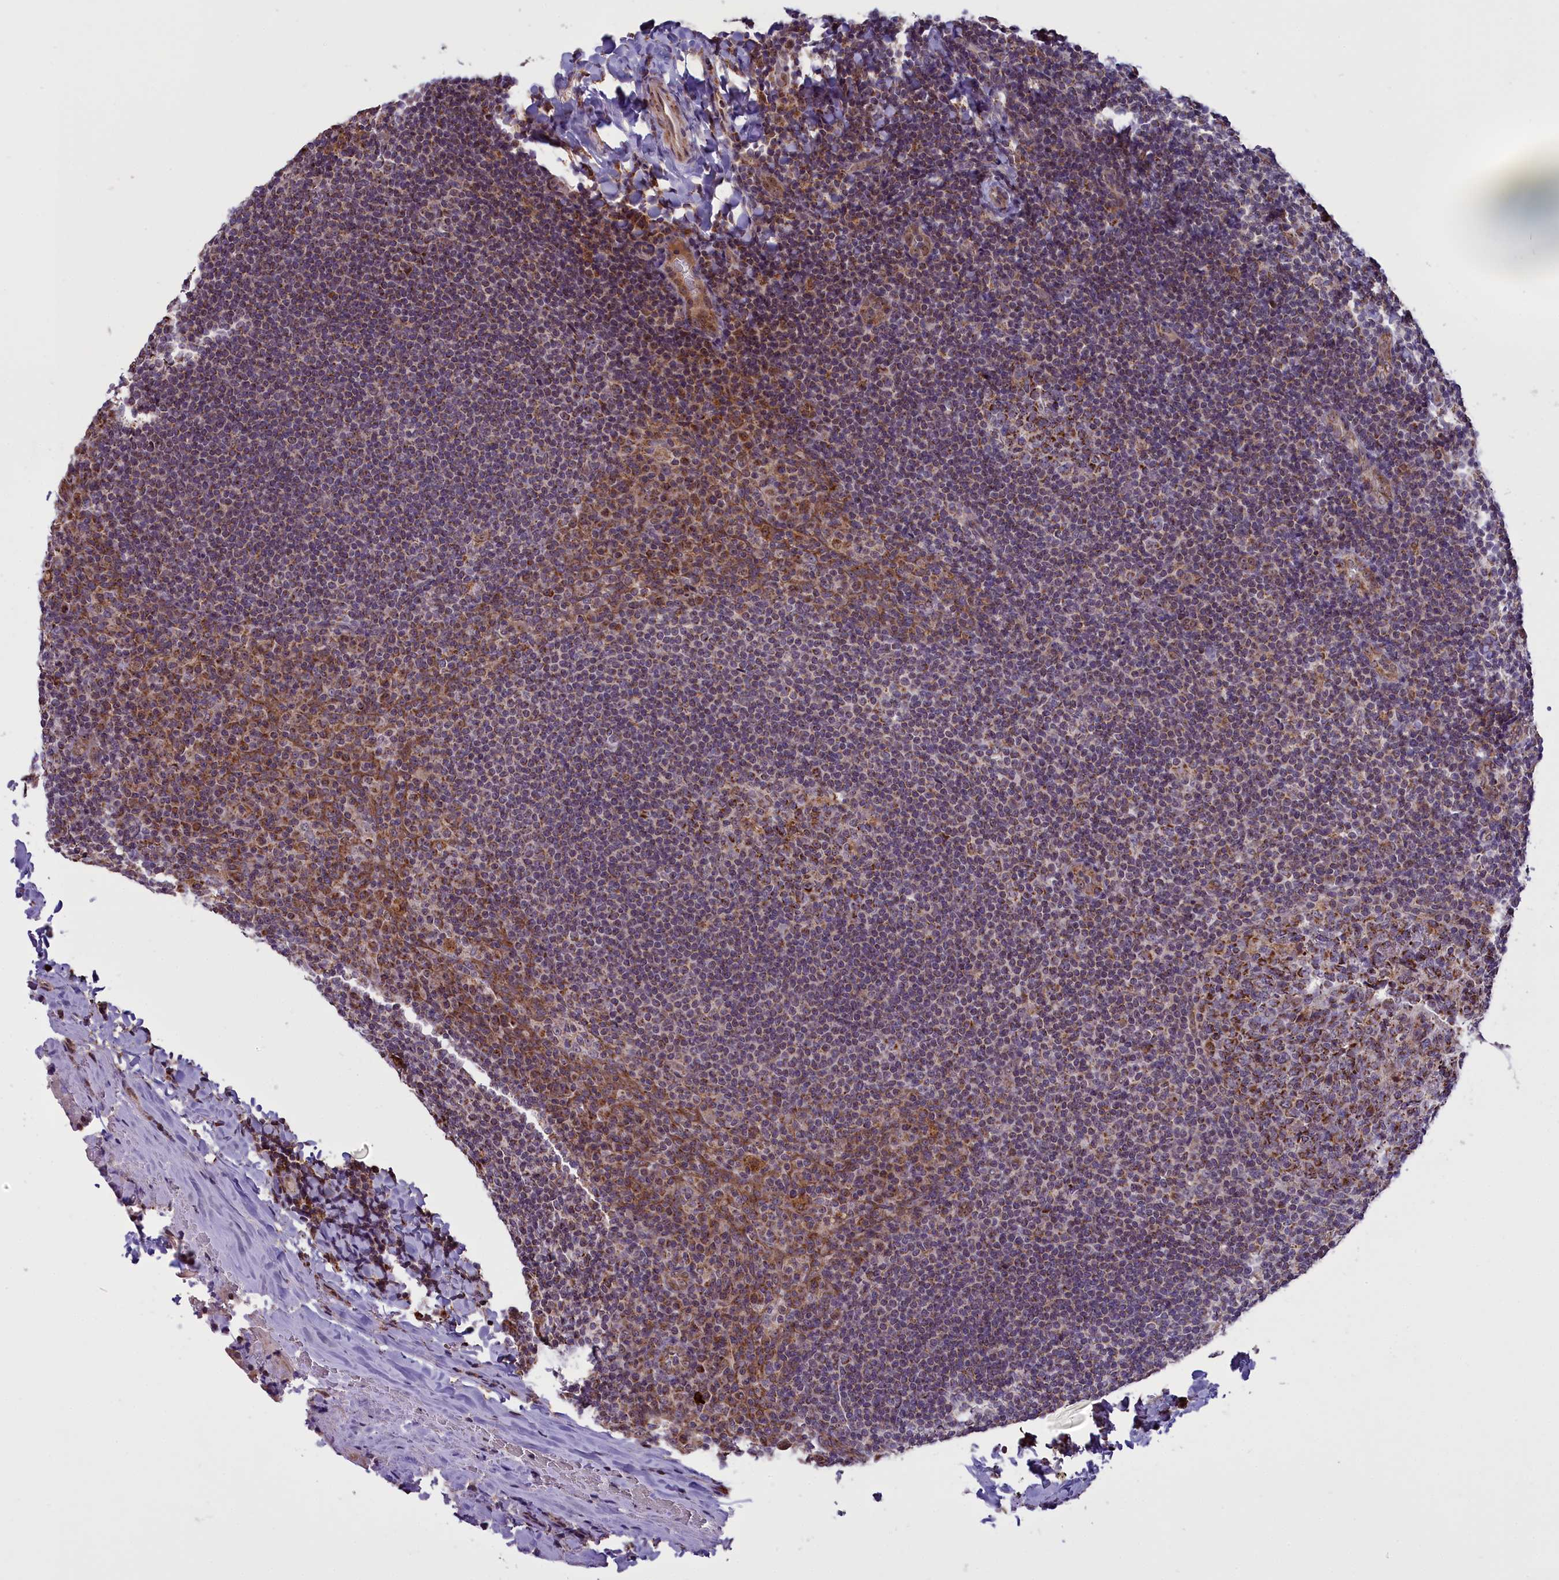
{"staining": {"intensity": "strong", "quantity": ">75%", "location": "cytoplasmic/membranous"}, "tissue": "tonsil", "cell_type": "Germinal center cells", "image_type": "normal", "snomed": [{"axis": "morphology", "description": "Normal tissue, NOS"}, {"axis": "topography", "description": "Tonsil"}], "caption": "Immunohistochemical staining of benign tonsil reveals strong cytoplasmic/membranous protein expression in approximately >75% of germinal center cells.", "gene": "GLRX5", "patient": {"sex": "male", "age": 31}}